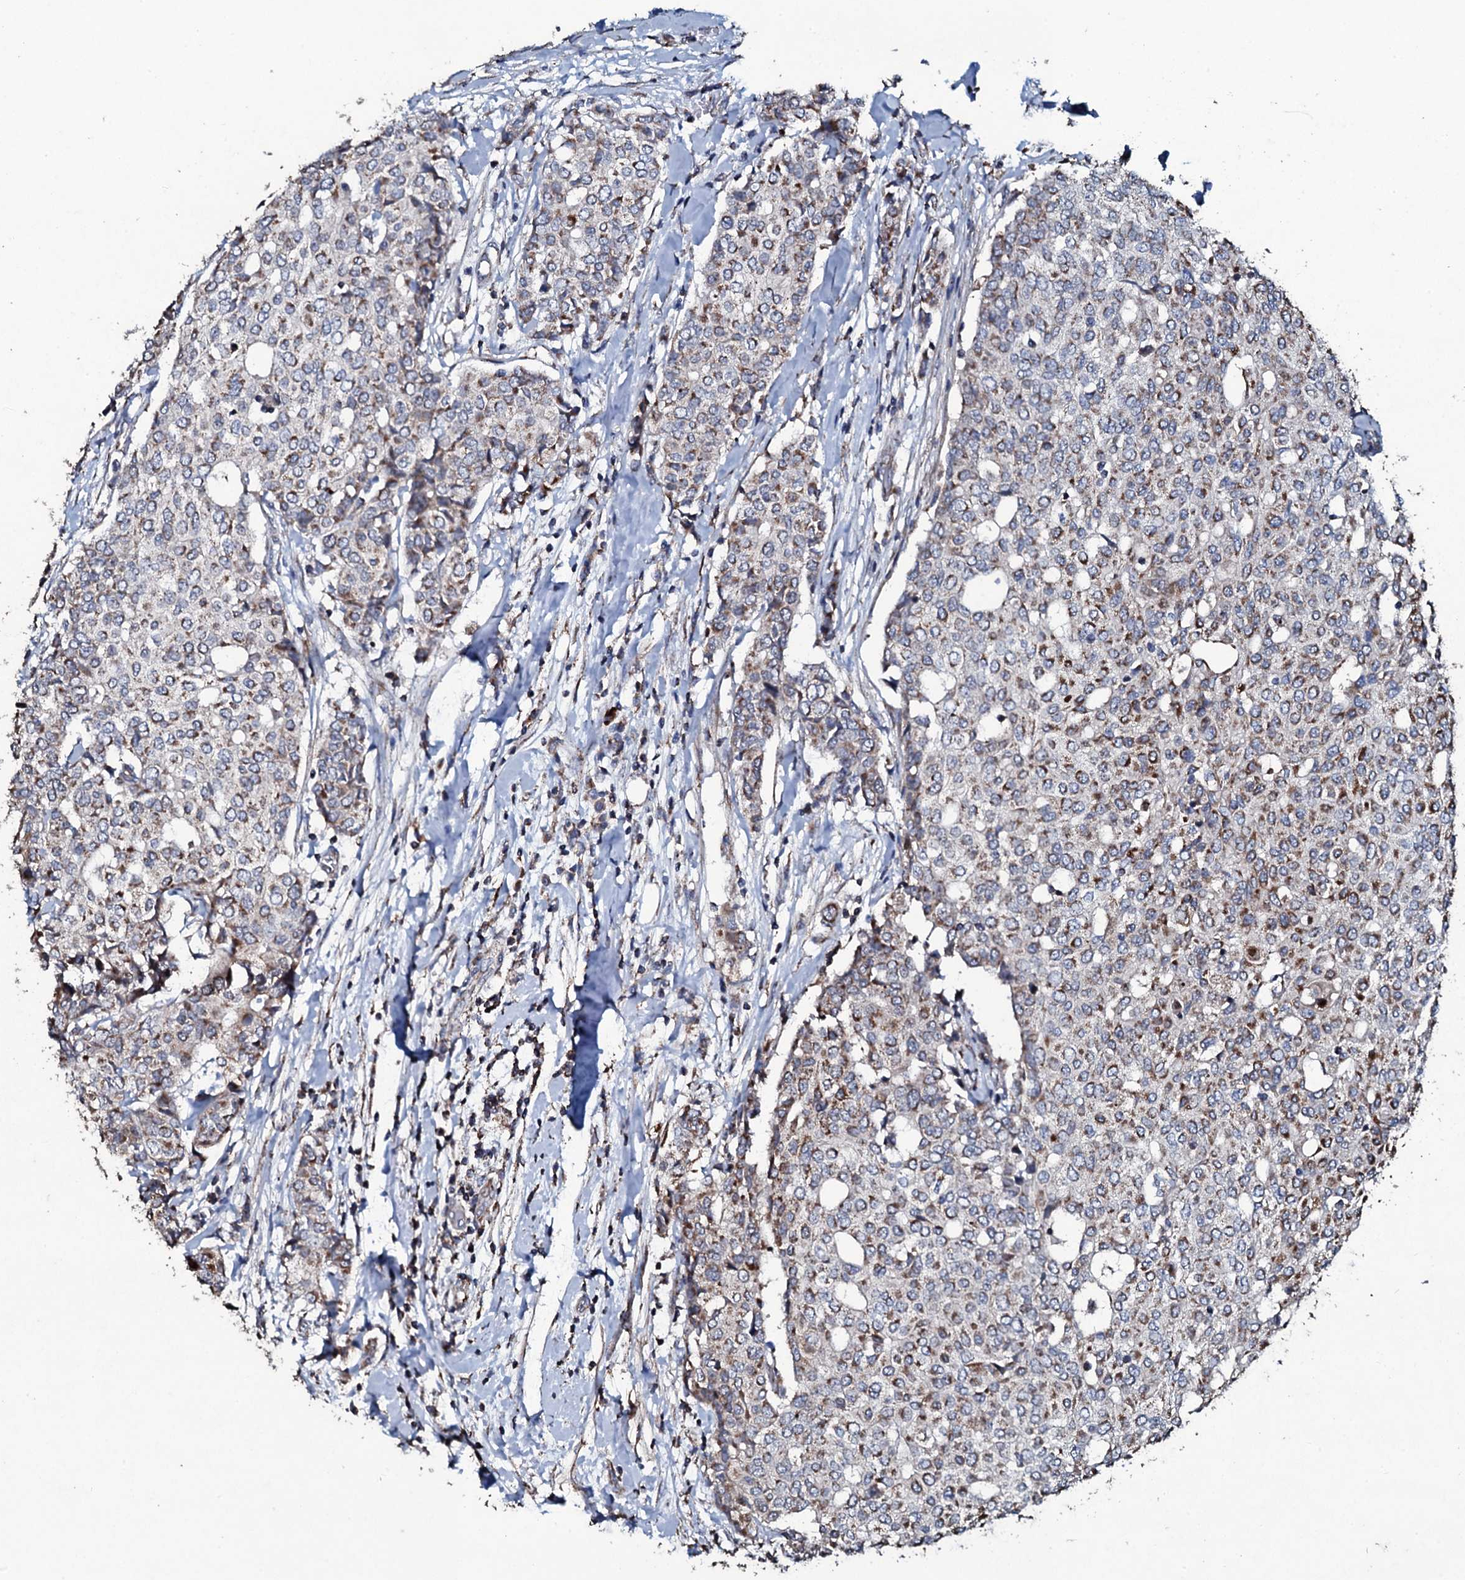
{"staining": {"intensity": "weak", "quantity": ">75%", "location": "cytoplasmic/membranous"}, "tissue": "breast cancer", "cell_type": "Tumor cells", "image_type": "cancer", "snomed": [{"axis": "morphology", "description": "Lobular carcinoma"}, {"axis": "topography", "description": "Breast"}], "caption": "Protein expression by IHC displays weak cytoplasmic/membranous positivity in about >75% of tumor cells in lobular carcinoma (breast).", "gene": "DYNC2I2", "patient": {"sex": "female", "age": 51}}